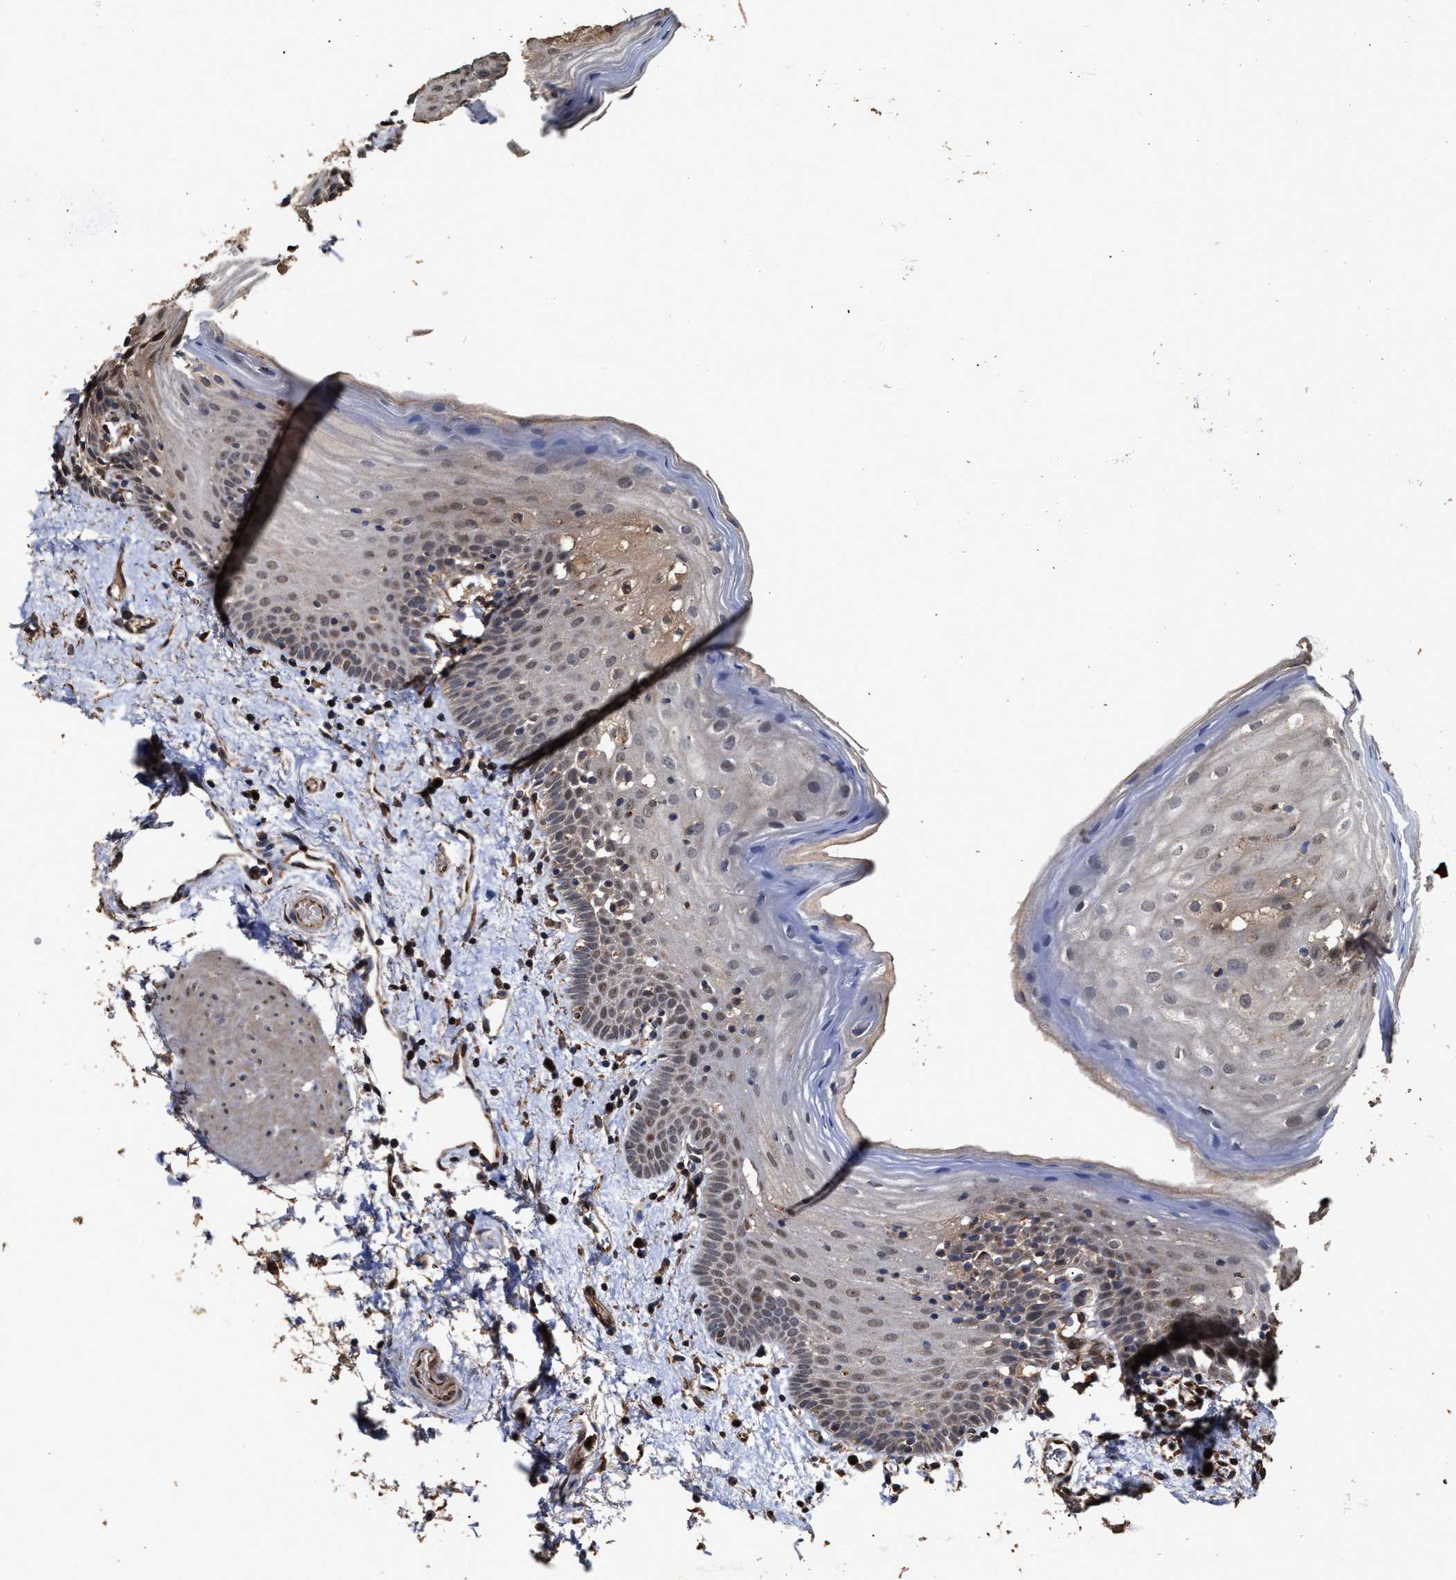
{"staining": {"intensity": "weak", "quantity": ">75%", "location": "nuclear"}, "tissue": "oral mucosa", "cell_type": "Squamous epithelial cells", "image_type": "normal", "snomed": [{"axis": "morphology", "description": "Normal tissue, NOS"}, {"axis": "topography", "description": "Oral tissue"}], "caption": "An immunohistochemistry histopathology image of normal tissue is shown. Protein staining in brown shows weak nuclear positivity in oral mucosa within squamous epithelial cells.", "gene": "ZNHIT6", "patient": {"sex": "male", "age": 66}}